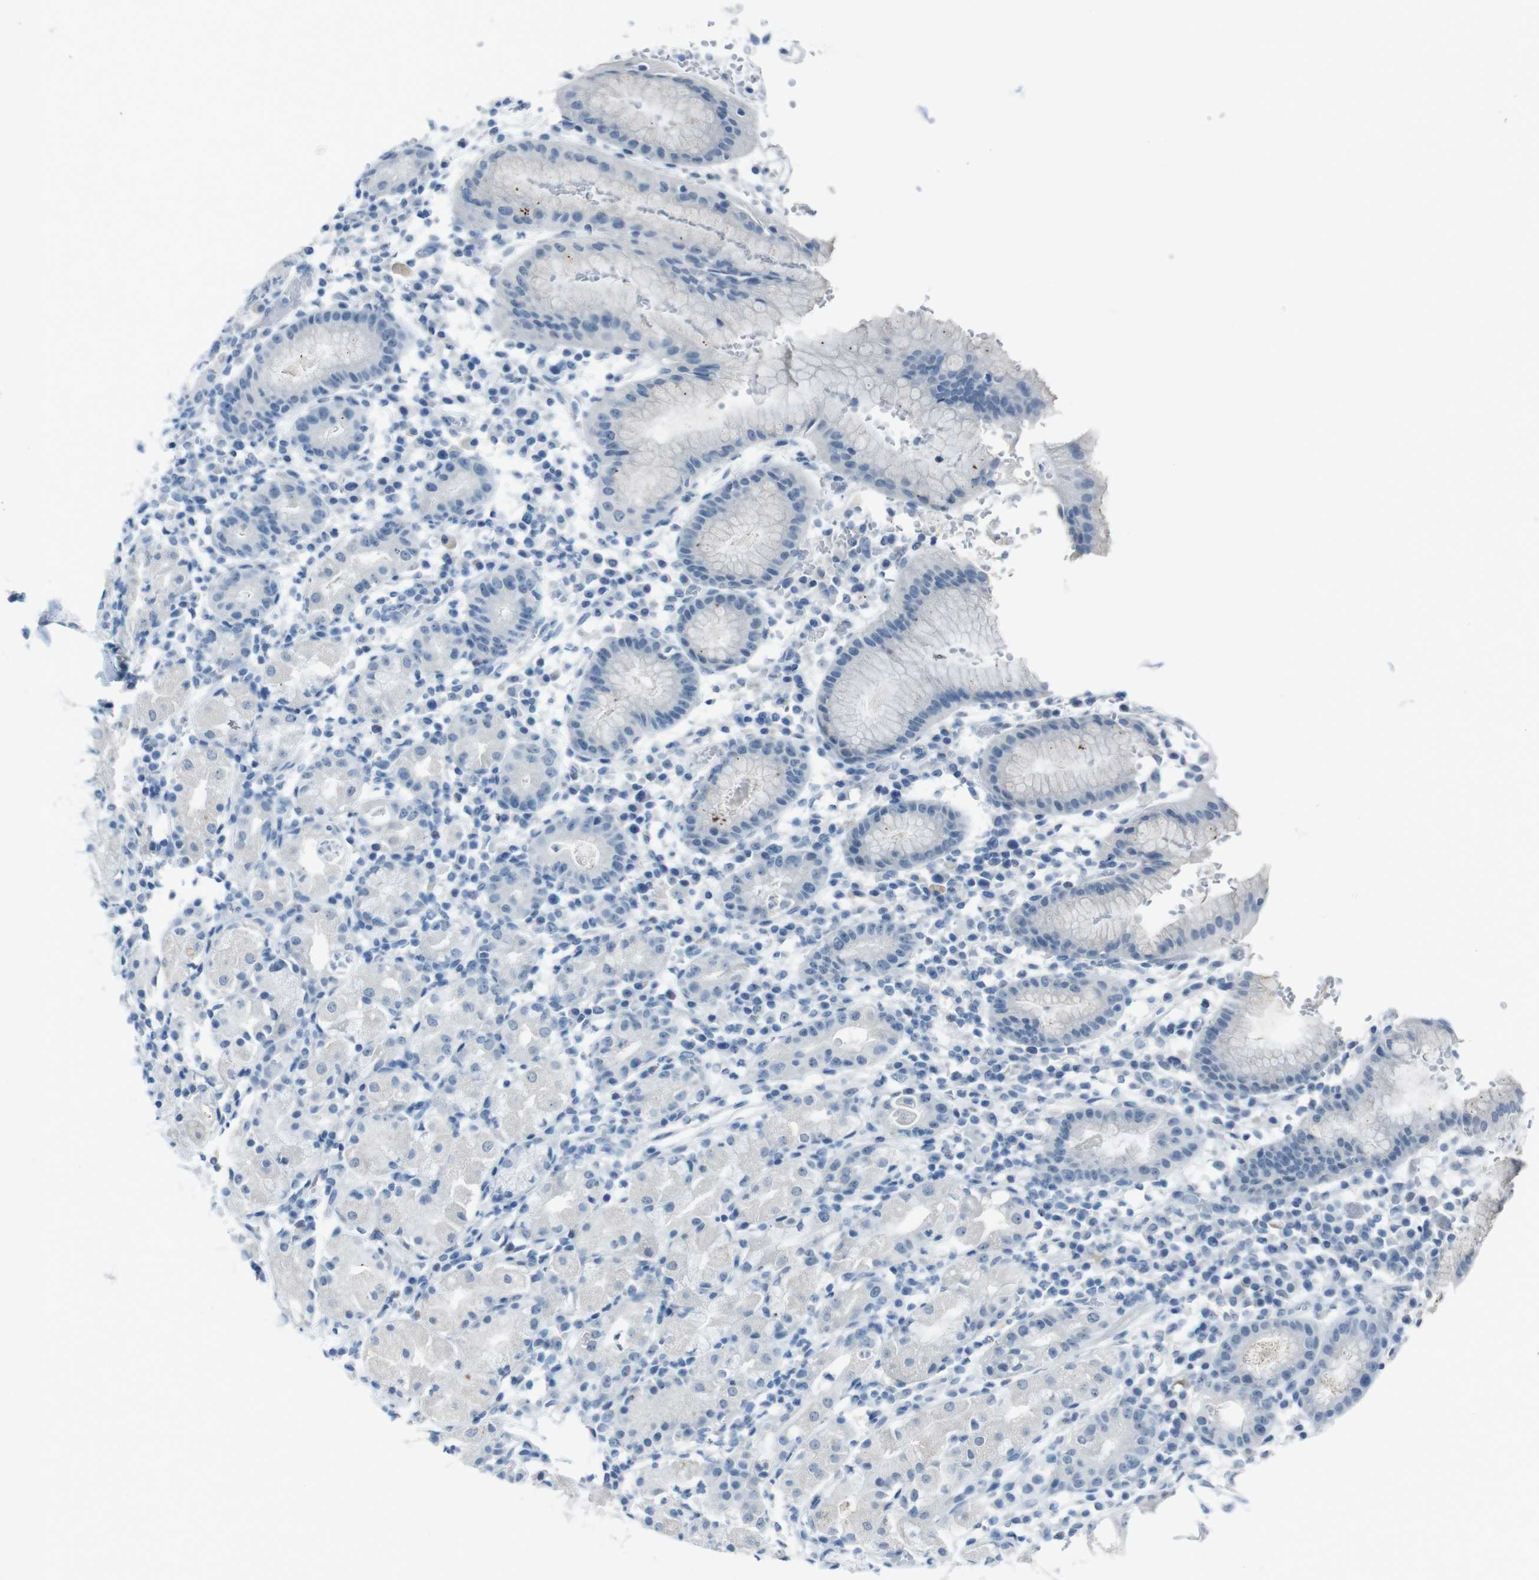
{"staining": {"intensity": "negative", "quantity": "none", "location": "none"}, "tissue": "stomach", "cell_type": "Glandular cells", "image_type": "normal", "snomed": [{"axis": "morphology", "description": "Normal tissue, NOS"}, {"axis": "topography", "description": "Stomach"}, {"axis": "topography", "description": "Stomach, lower"}], "caption": "Micrograph shows no protein expression in glandular cells of benign stomach.", "gene": "TMEM207", "patient": {"sex": "female", "age": 75}}